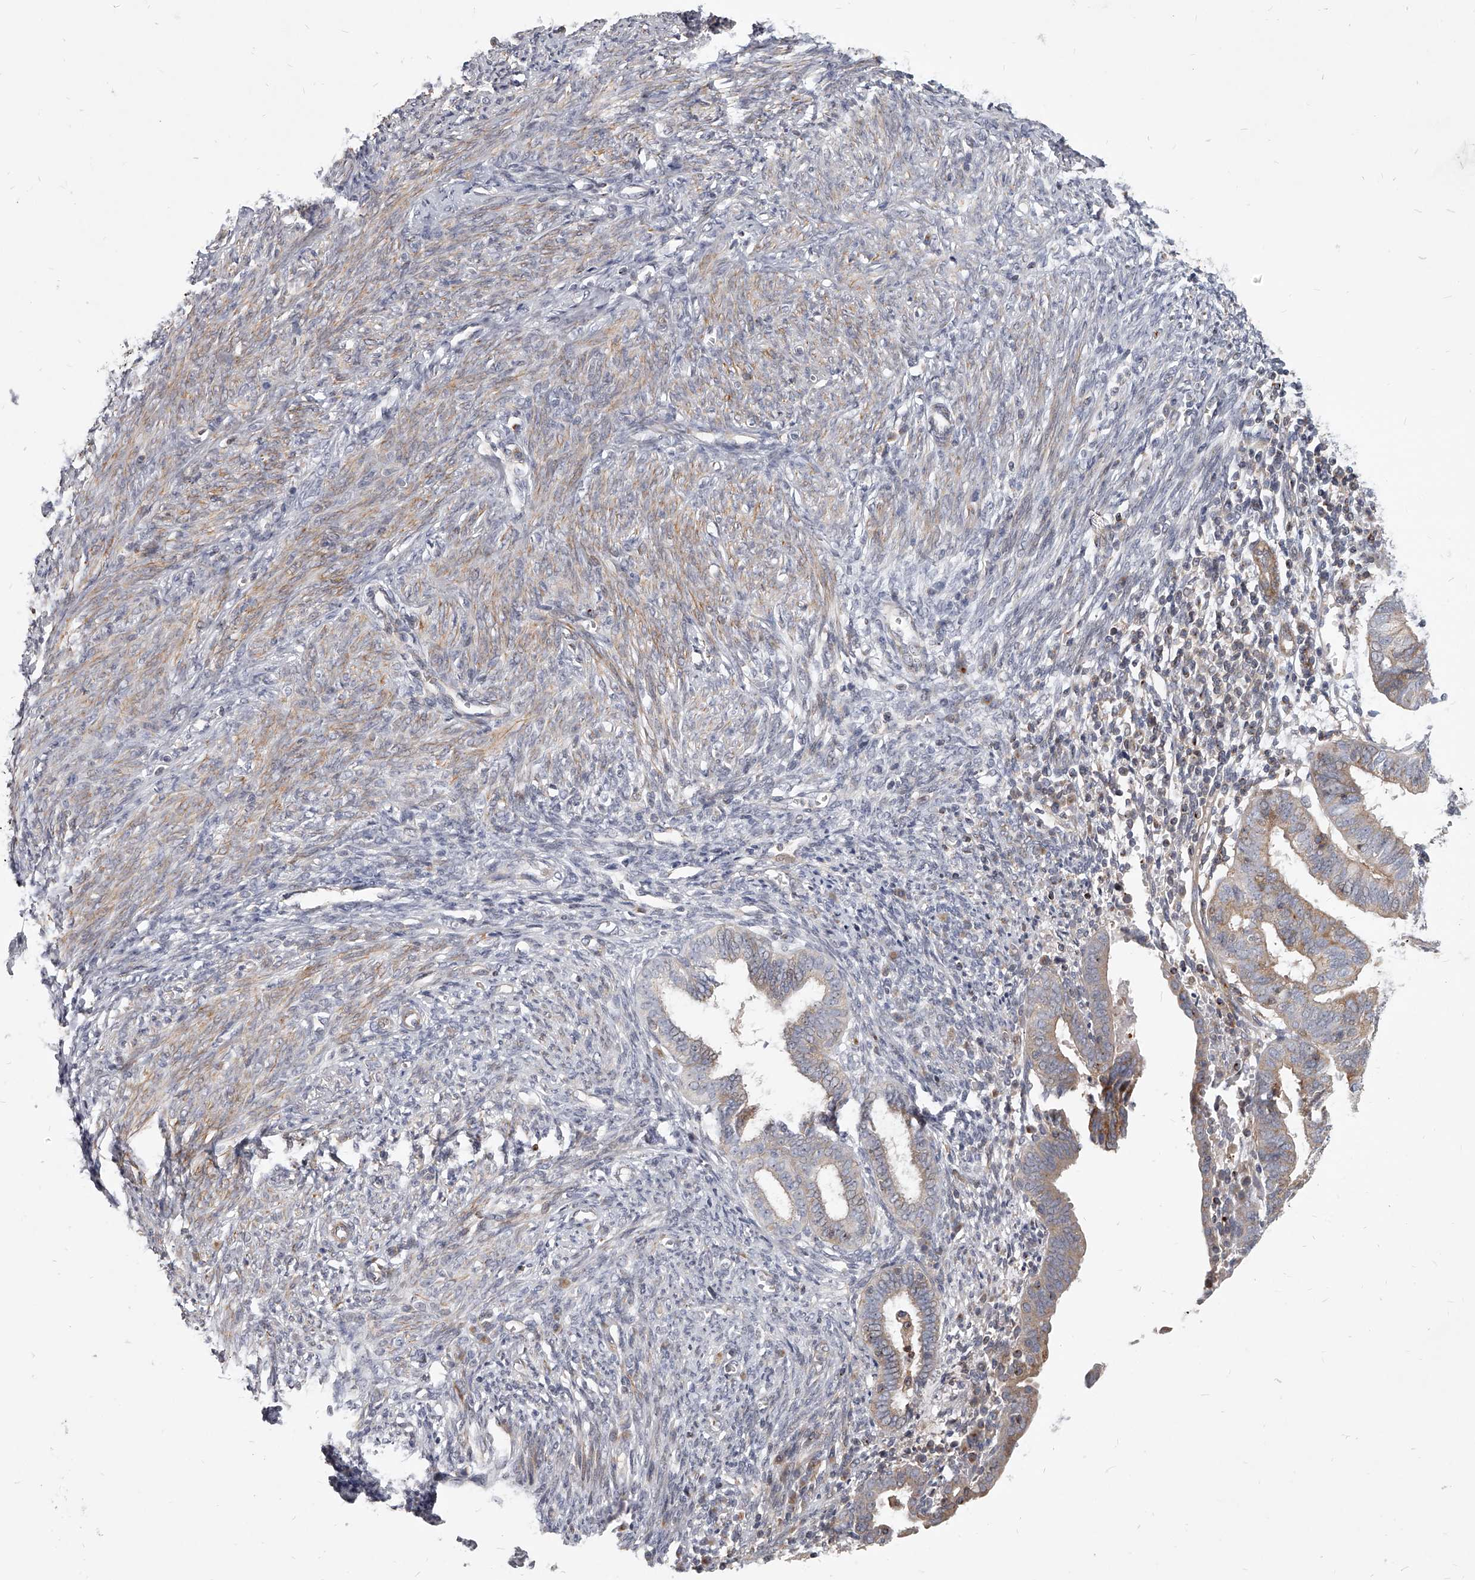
{"staining": {"intensity": "weak", "quantity": ">75%", "location": "cytoplasmic/membranous"}, "tissue": "endometrial cancer", "cell_type": "Tumor cells", "image_type": "cancer", "snomed": [{"axis": "morphology", "description": "Adenocarcinoma, NOS"}, {"axis": "topography", "description": "Uterus"}], "caption": "Human endometrial cancer stained with a protein marker shows weak staining in tumor cells.", "gene": "SLC37A1", "patient": {"sex": "female", "age": 77}}